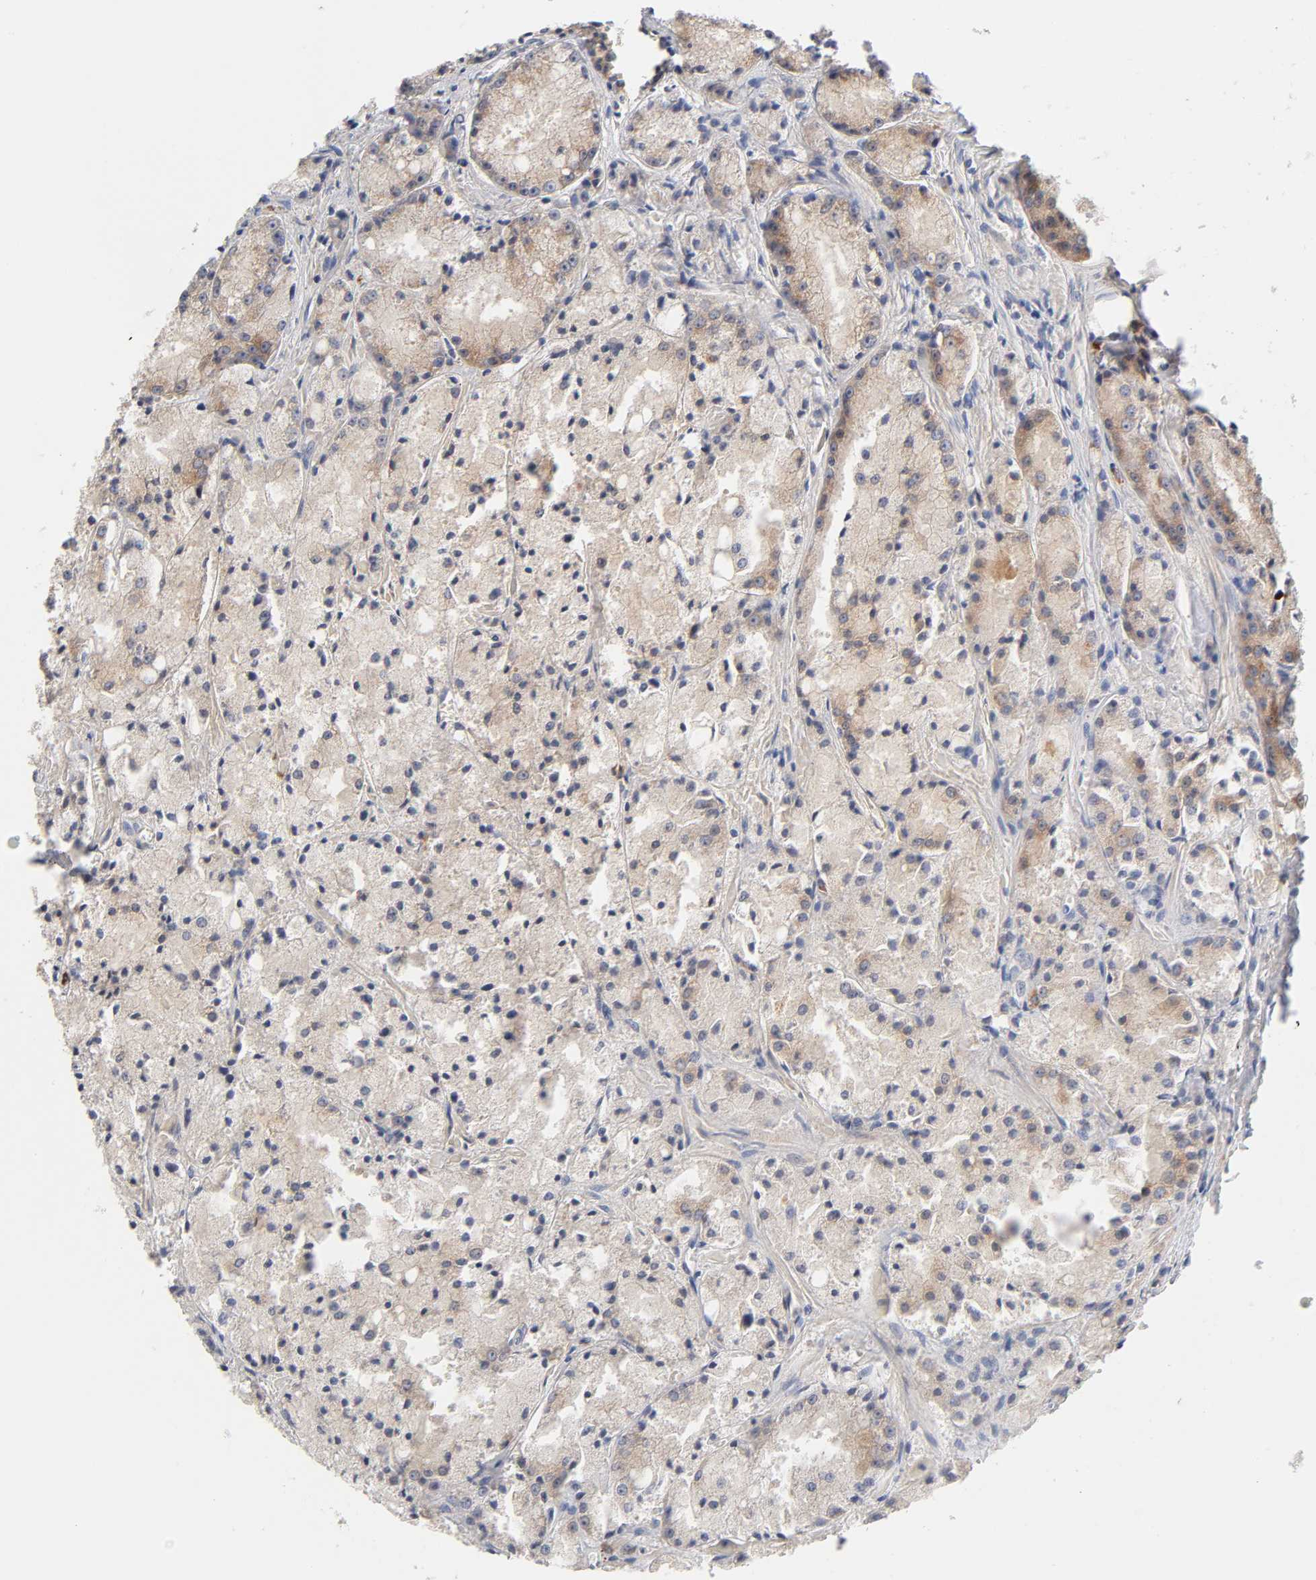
{"staining": {"intensity": "weak", "quantity": ">75%", "location": "cytoplasmic/membranous"}, "tissue": "prostate cancer", "cell_type": "Tumor cells", "image_type": "cancer", "snomed": [{"axis": "morphology", "description": "Adenocarcinoma, Low grade"}, {"axis": "topography", "description": "Prostate"}], "caption": "Tumor cells exhibit low levels of weak cytoplasmic/membranous staining in approximately >75% of cells in human prostate low-grade adenocarcinoma. (brown staining indicates protein expression, while blue staining denotes nuclei).", "gene": "C17orf75", "patient": {"sex": "male", "age": 64}}